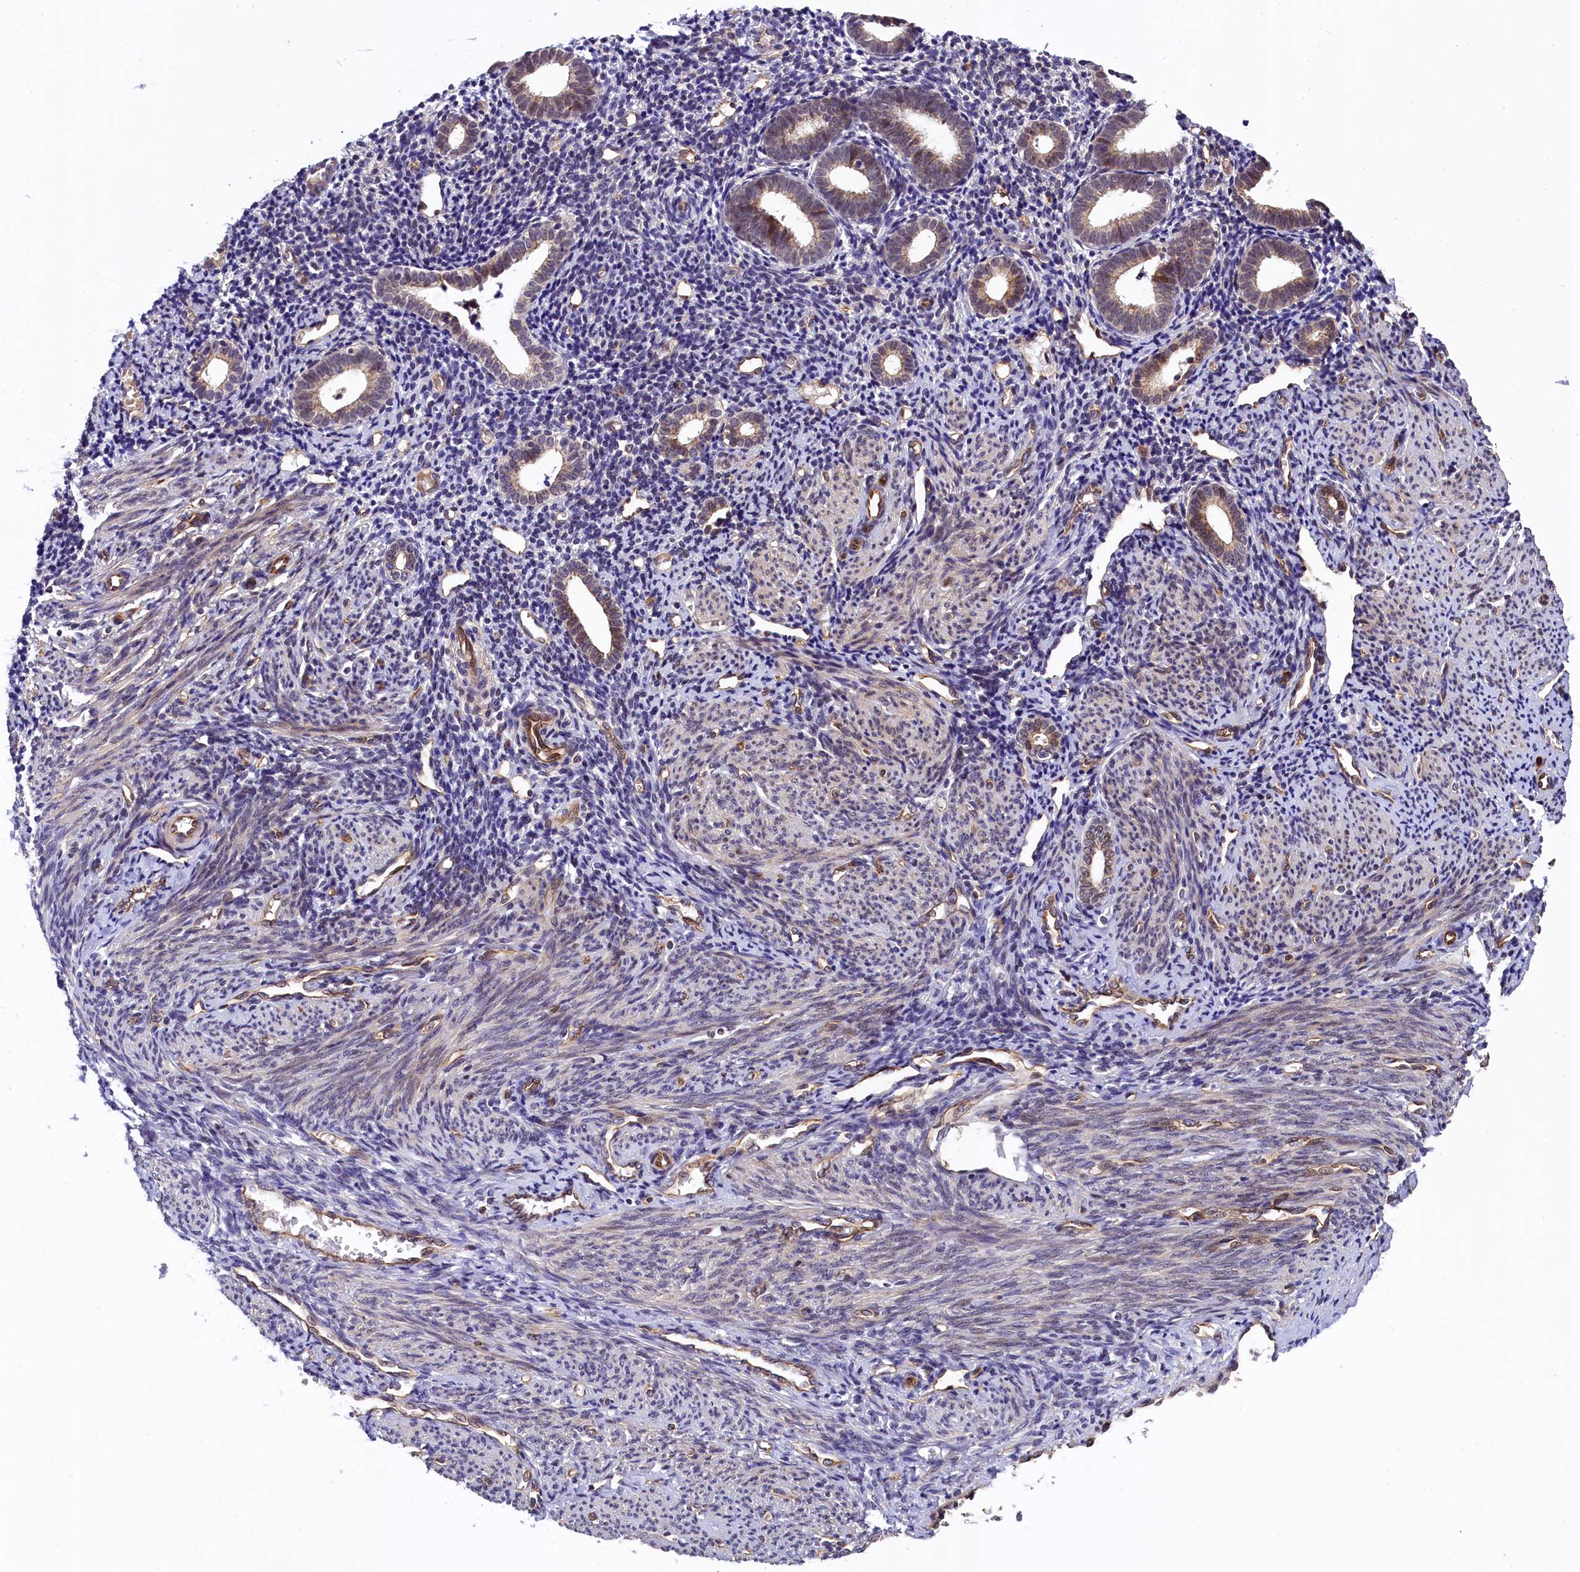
{"staining": {"intensity": "negative", "quantity": "none", "location": "none"}, "tissue": "endometrium", "cell_type": "Cells in endometrial stroma", "image_type": "normal", "snomed": [{"axis": "morphology", "description": "Normal tissue, NOS"}, {"axis": "topography", "description": "Endometrium"}], "caption": "The micrograph reveals no significant positivity in cells in endometrial stroma of endometrium.", "gene": "ARL14EP", "patient": {"sex": "female", "age": 56}}